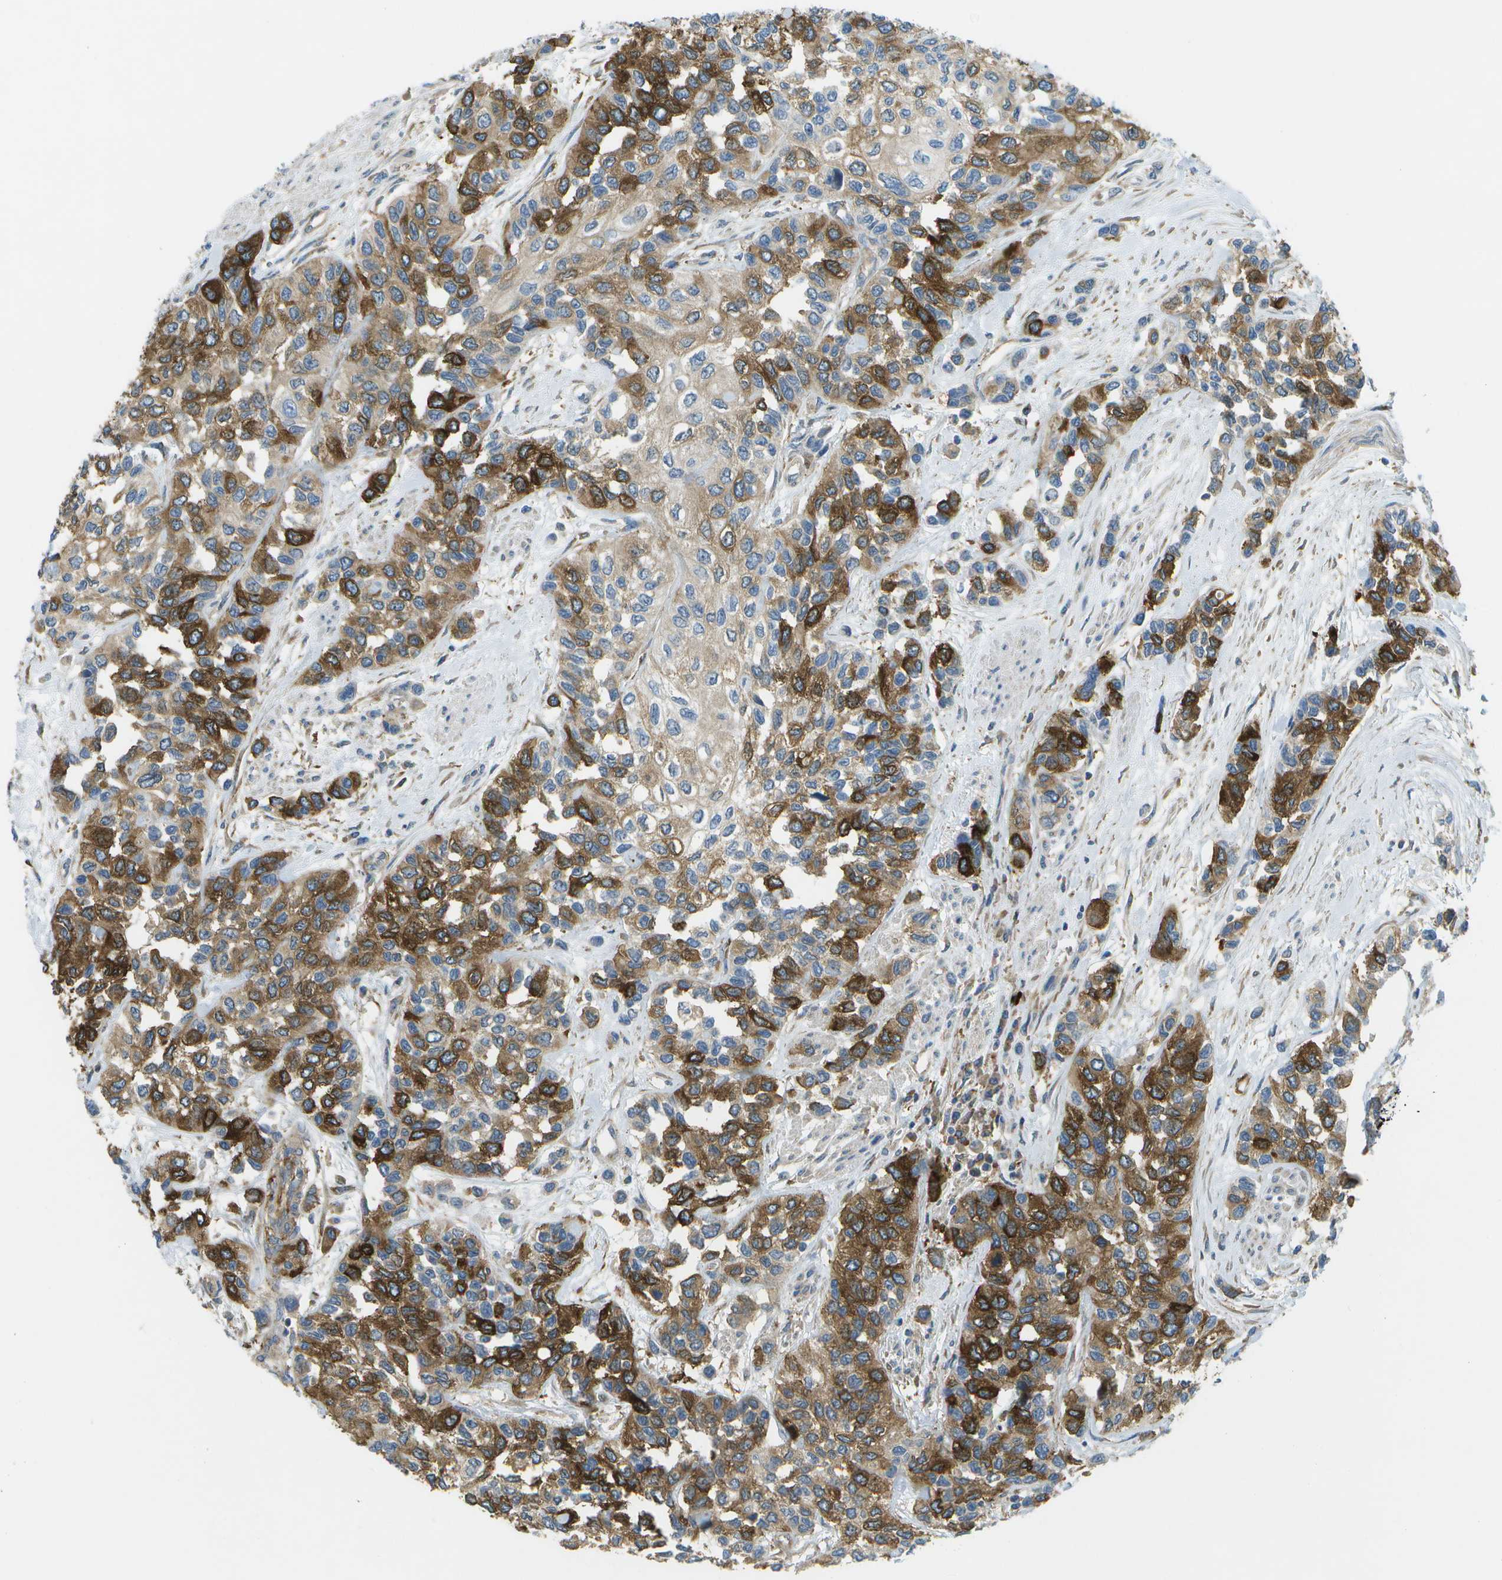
{"staining": {"intensity": "strong", "quantity": ">75%", "location": "cytoplasmic/membranous"}, "tissue": "urothelial cancer", "cell_type": "Tumor cells", "image_type": "cancer", "snomed": [{"axis": "morphology", "description": "Urothelial carcinoma, High grade"}, {"axis": "topography", "description": "Urinary bladder"}], "caption": "Protein expression analysis of urothelial cancer reveals strong cytoplasmic/membranous positivity in about >75% of tumor cells.", "gene": "WNK2", "patient": {"sex": "female", "age": 56}}